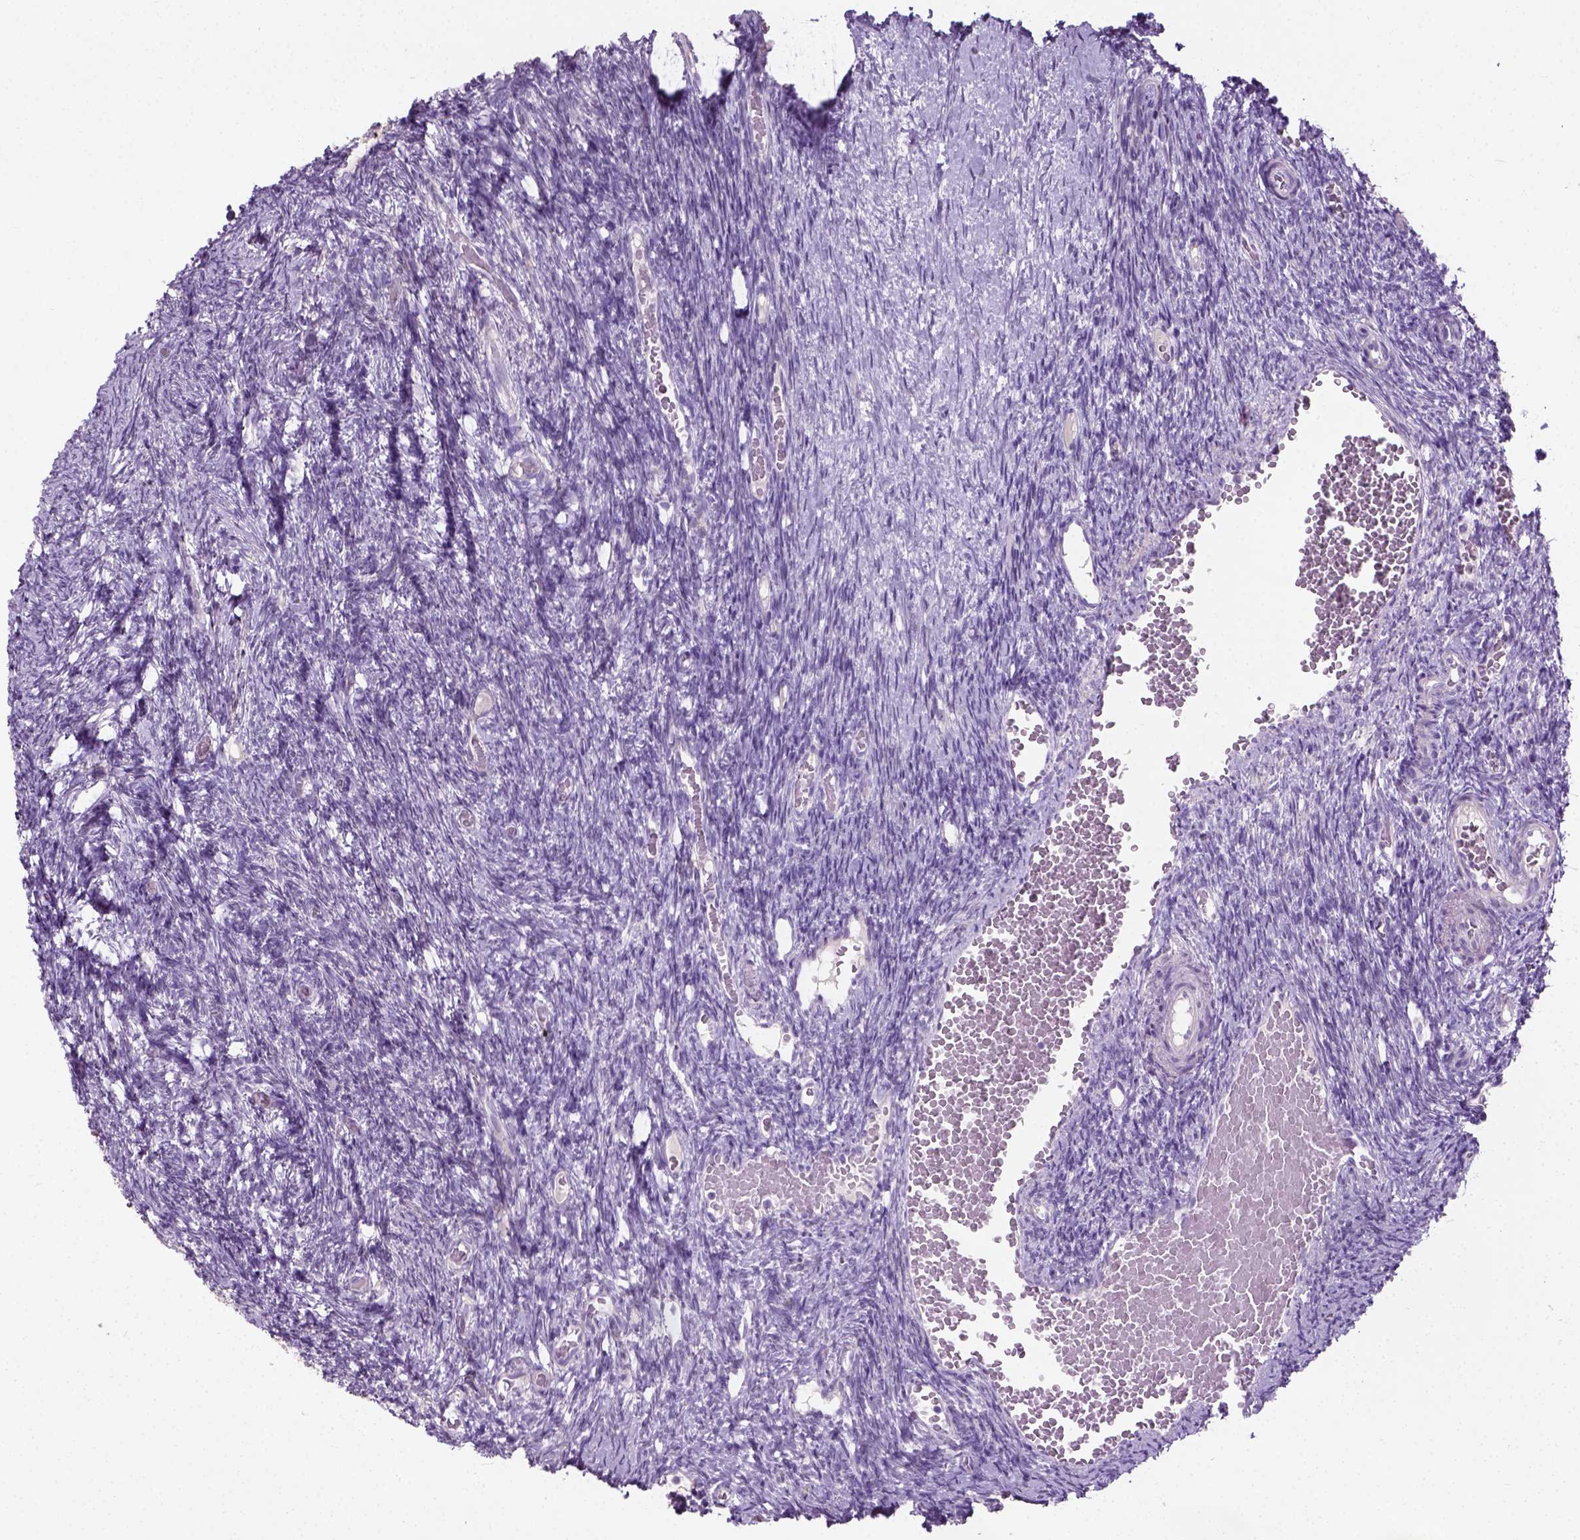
{"staining": {"intensity": "negative", "quantity": "none", "location": "none"}, "tissue": "ovary", "cell_type": "Follicle cells", "image_type": "normal", "snomed": [{"axis": "morphology", "description": "Normal tissue, NOS"}, {"axis": "topography", "description": "Ovary"}], "caption": "This is an immunohistochemistry histopathology image of benign human ovary. There is no positivity in follicle cells.", "gene": "PKP3", "patient": {"sex": "female", "age": 39}}